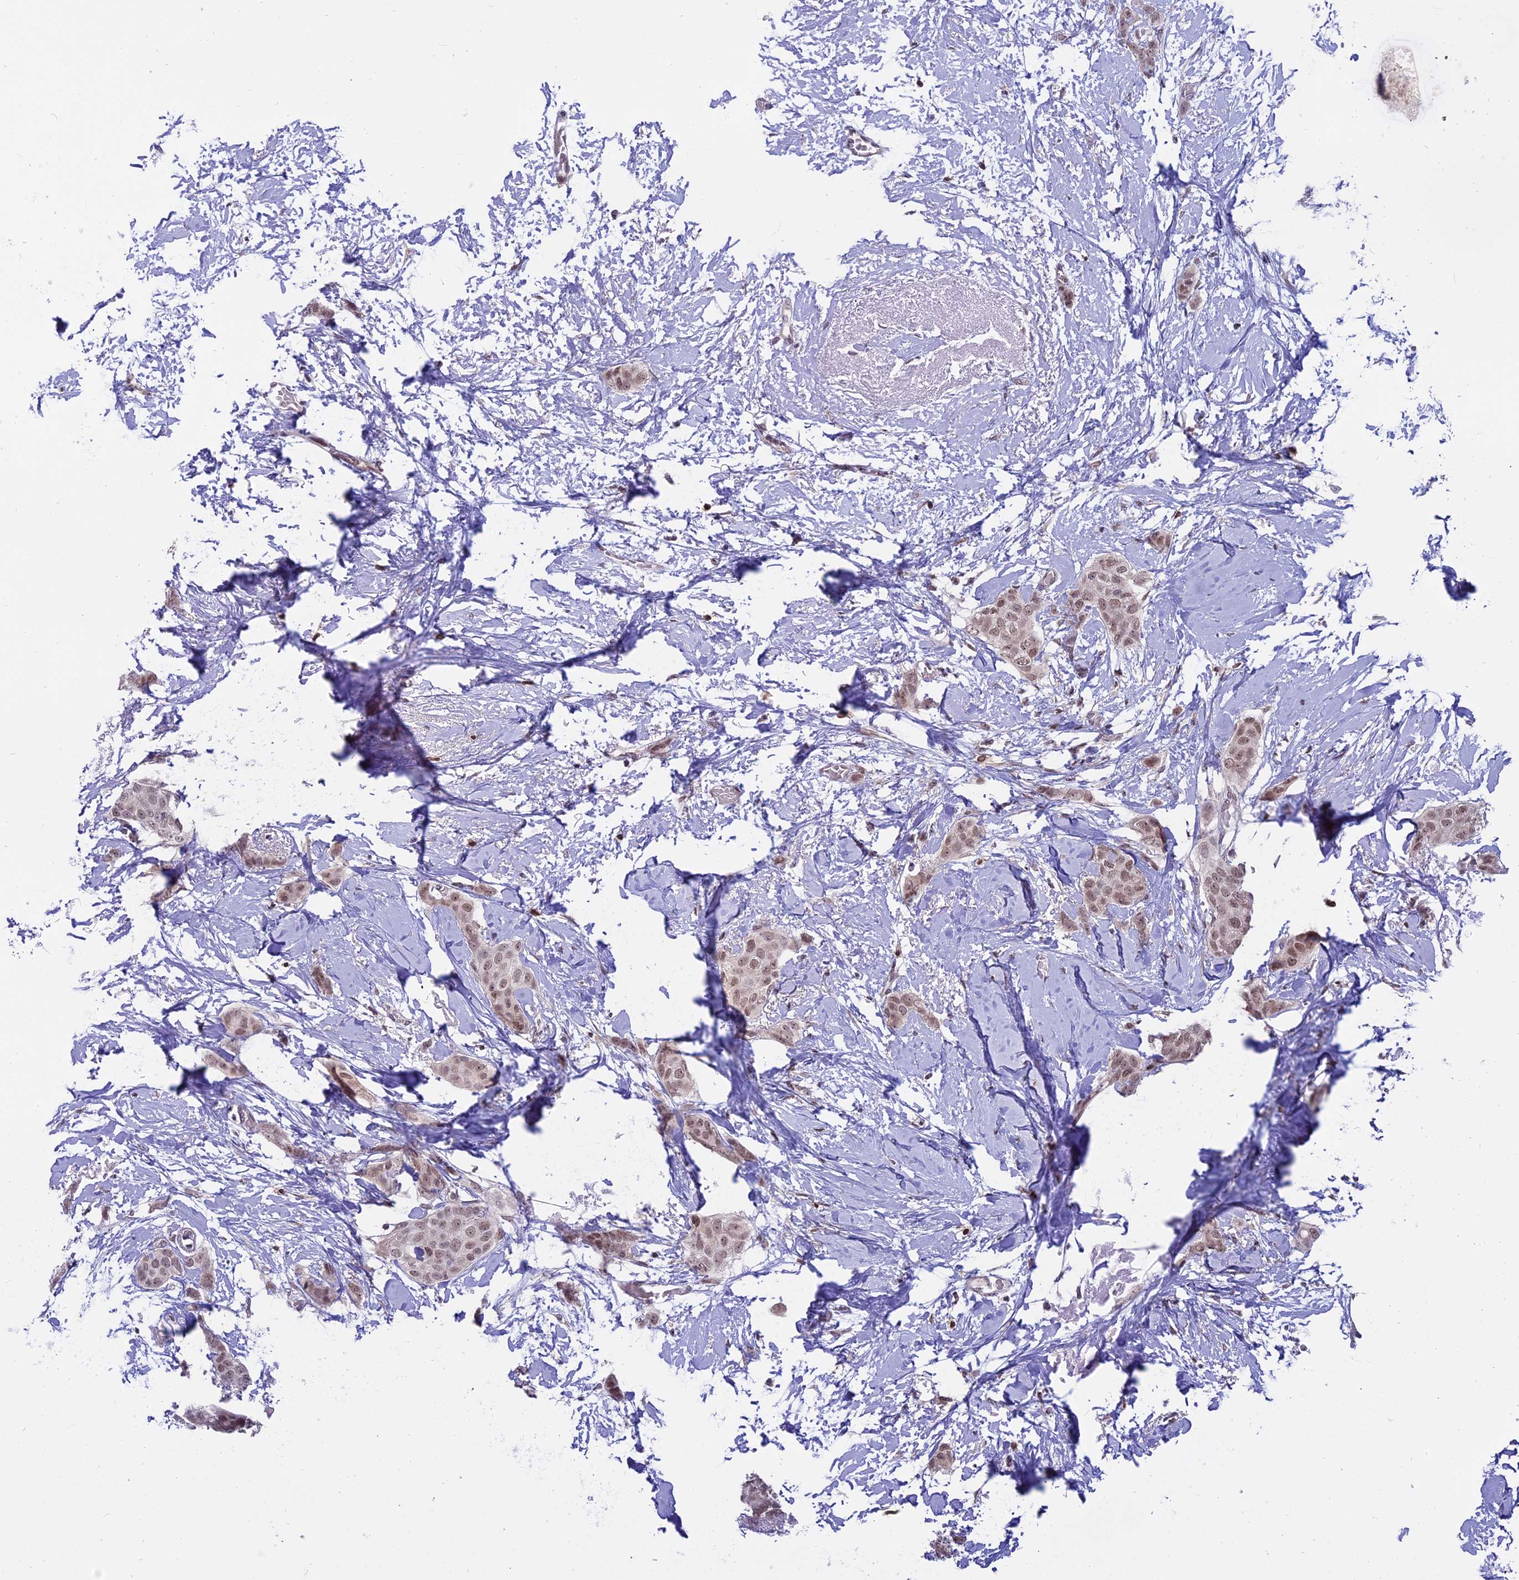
{"staining": {"intensity": "weak", "quantity": ">75%", "location": "nuclear"}, "tissue": "breast cancer", "cell_type": "Tumor cells", "image_type": "cancer", "snomed": [{"axis": "morphology", "description": "Duct carcinoma"}, {"axis": "topography", "description": "Breast"}], "caption": "Protein analysis of breast cancer tissue reveals weak nuclear staining in about >75% of tumor cells.", "gene": "TADA3", "patient": {"sex": "female", "age": 72}}